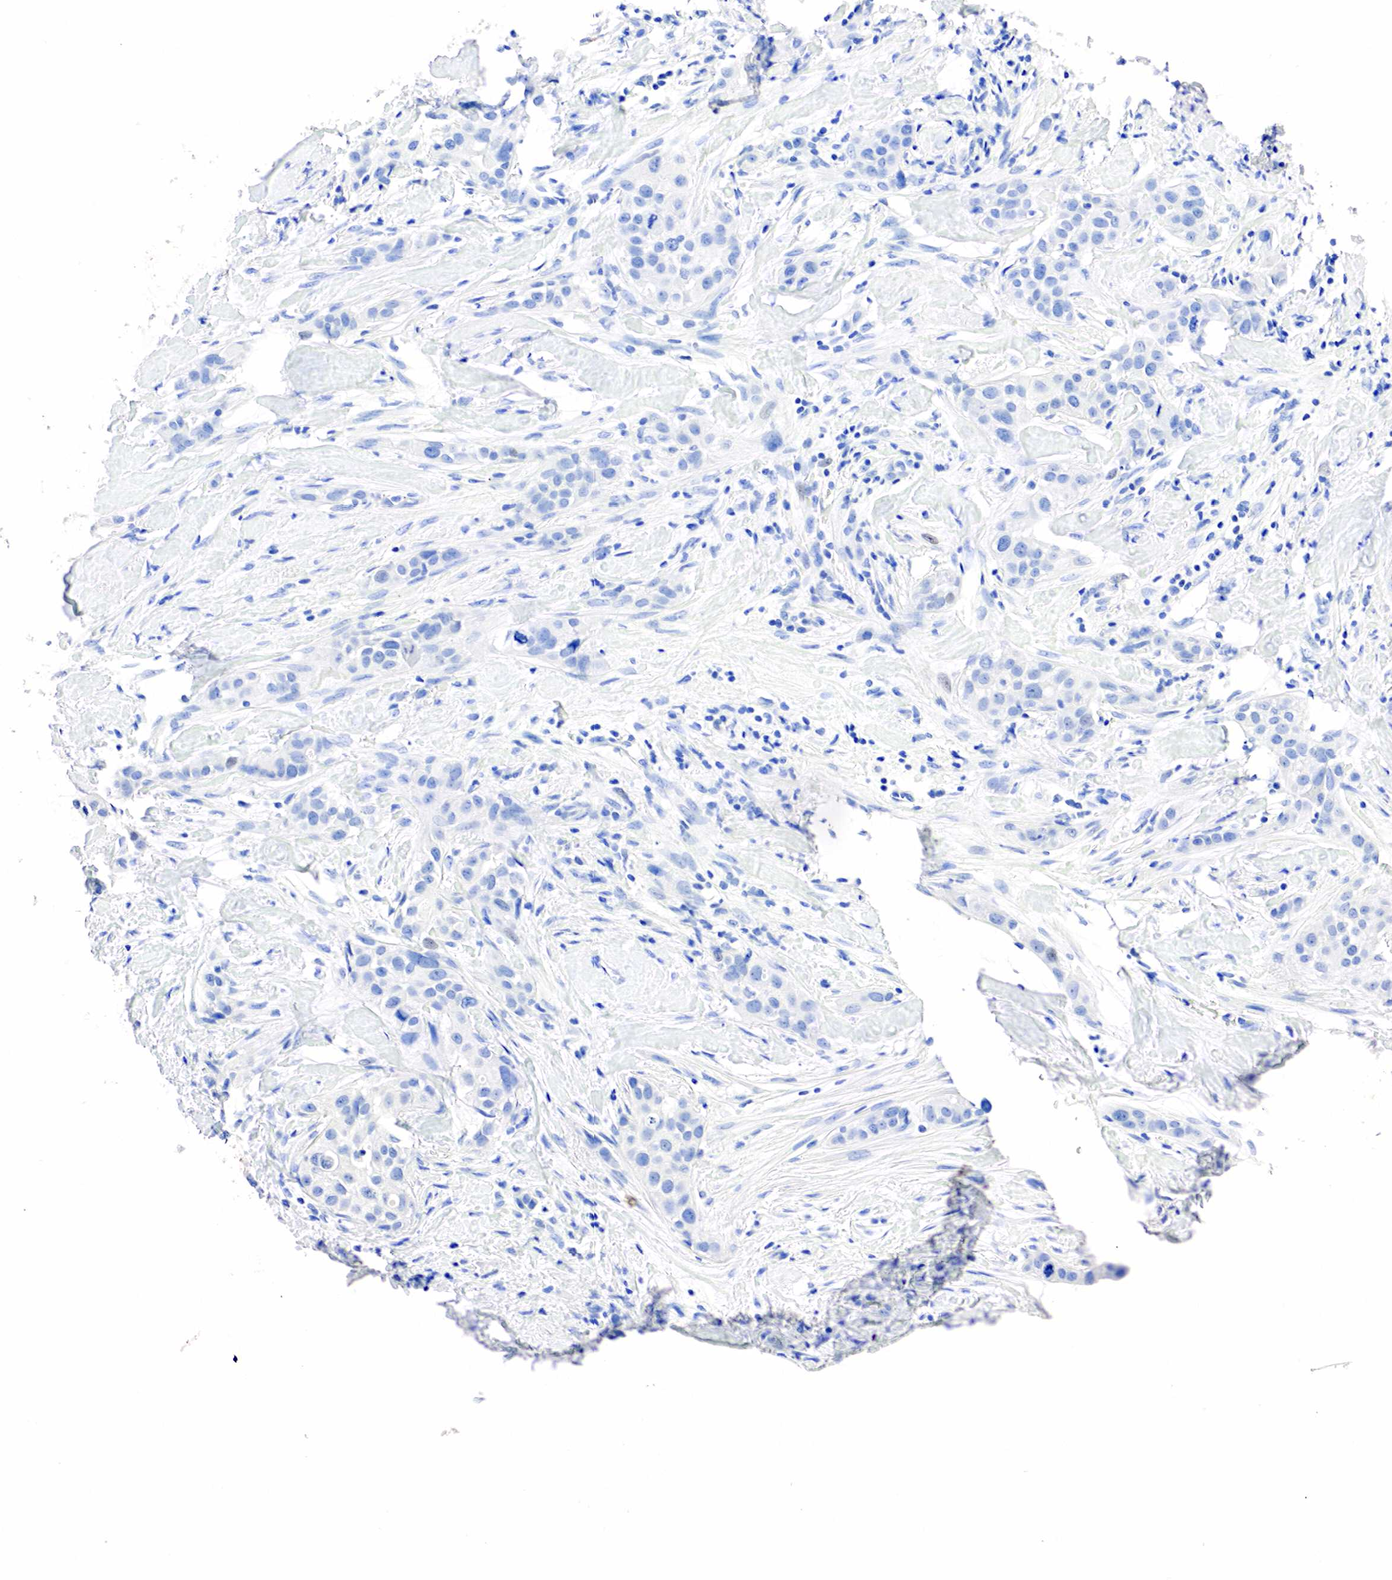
{"staining": {"intensity": "negative", "quantity": "none", "location": "none"}, "tissue": "breast cancer", "cell_type": "Tumor cells", "image_type": "cancer", "snomed": [{"axis": "morphology", "description": "Duct carcinoma"}, {"axis": "topography", "description": "Breast"}], "caption": "Breast infiltrating ductal carcinoma stained for a protein using immunohistochemistry (IHC) demonstrates no positivity tumor cells.", "gene": "SST", "patient": {"sex": "female", "age": 45}}